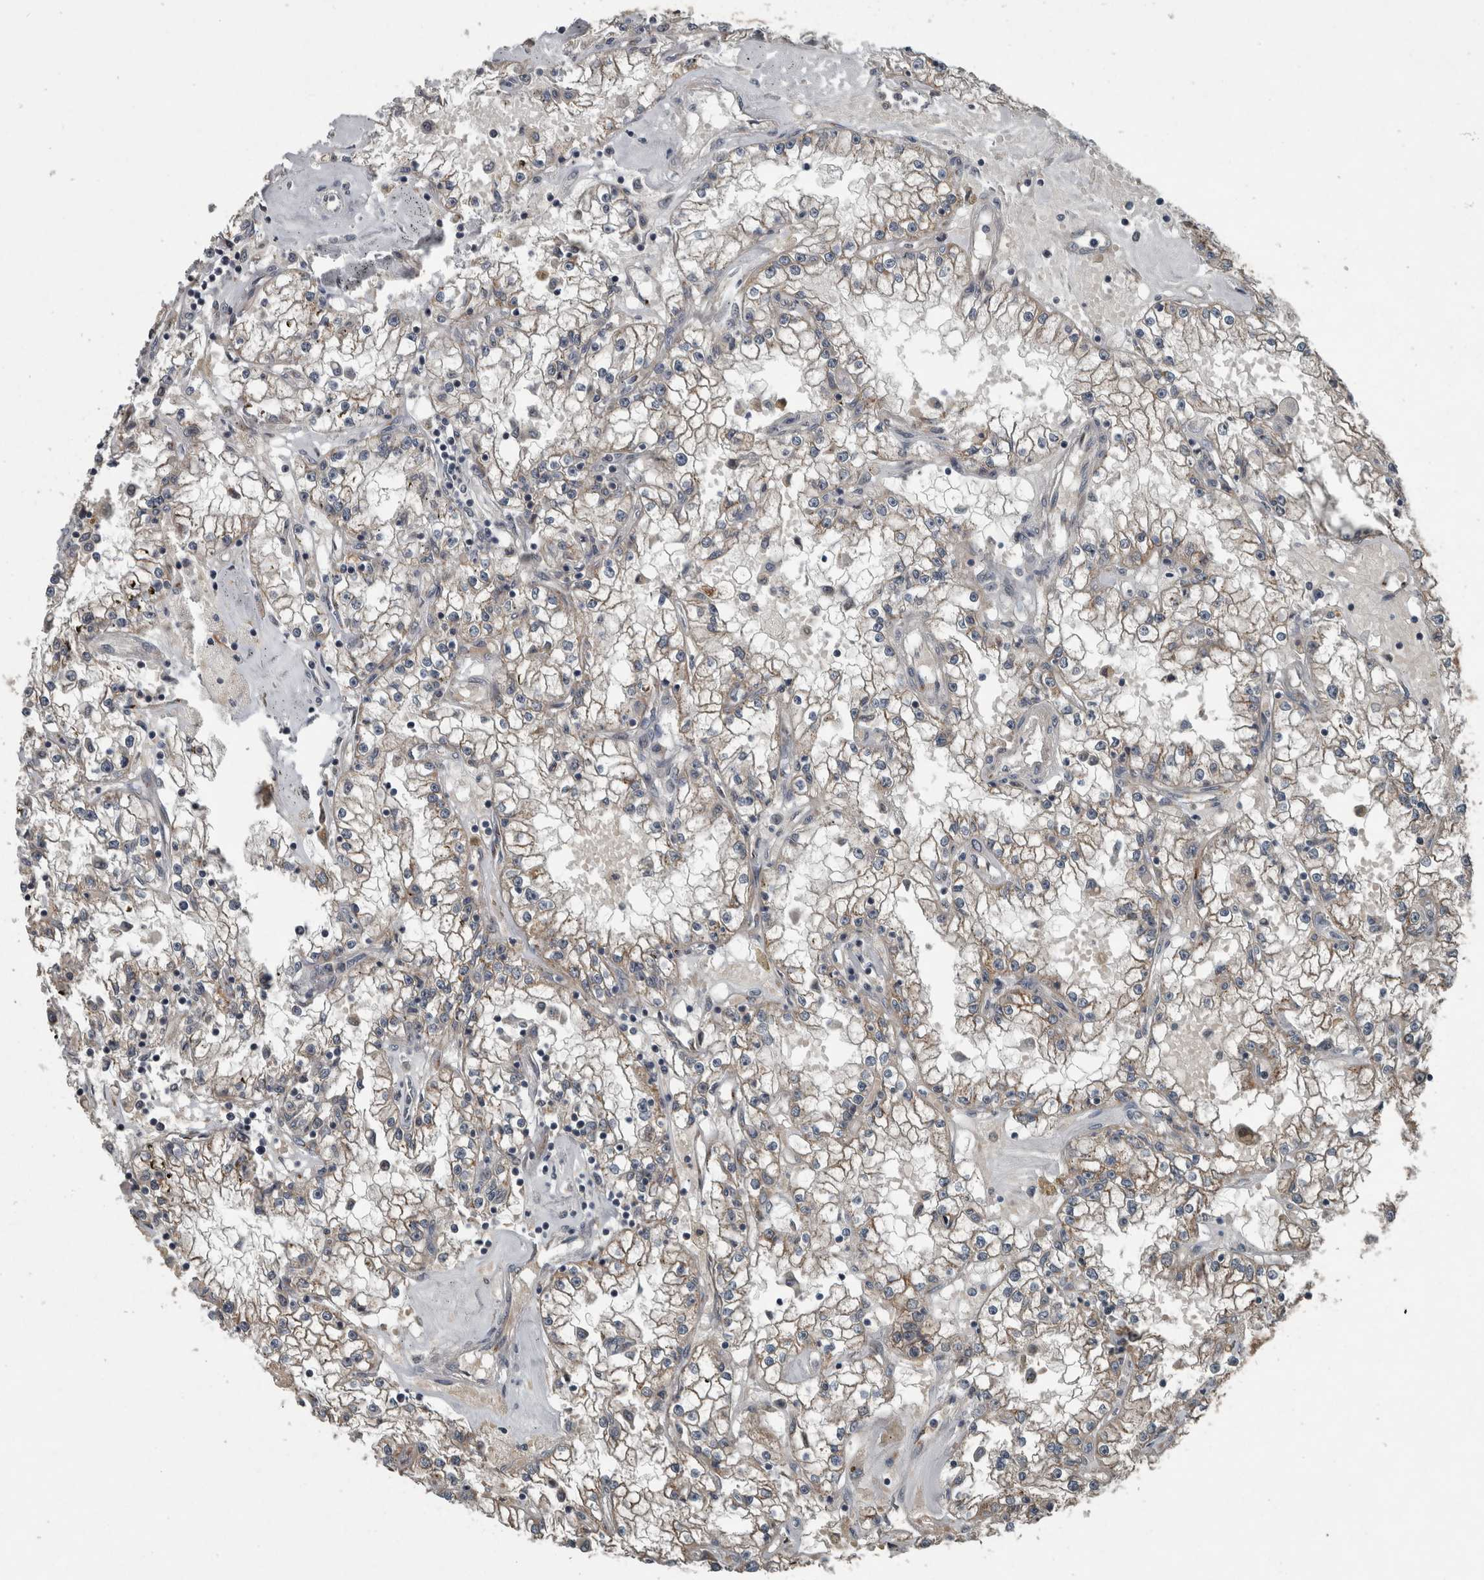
{"staining": {"intensity": "weak", "quantity": "<25%", "location": "cytoplasmic/membranous"}, "tissue": "renal cancer", "cell_type": "Tumor cells", "image_type": "cancer", "snomed": [{"axis": "morphology", "description": "Adenocarcinoma, NOS"}, {"axis": "topography", "description": "Kidney"}], "caption": "Immunohistochemical staining of human adenocarcinoma (renal) demonstrates no significant expression in tumor cells. (DAB IHC visualized using brightfield microscopy, high magnification).", "gene": "ZNF345", "patient": {"sex": "male", "age": 56}}